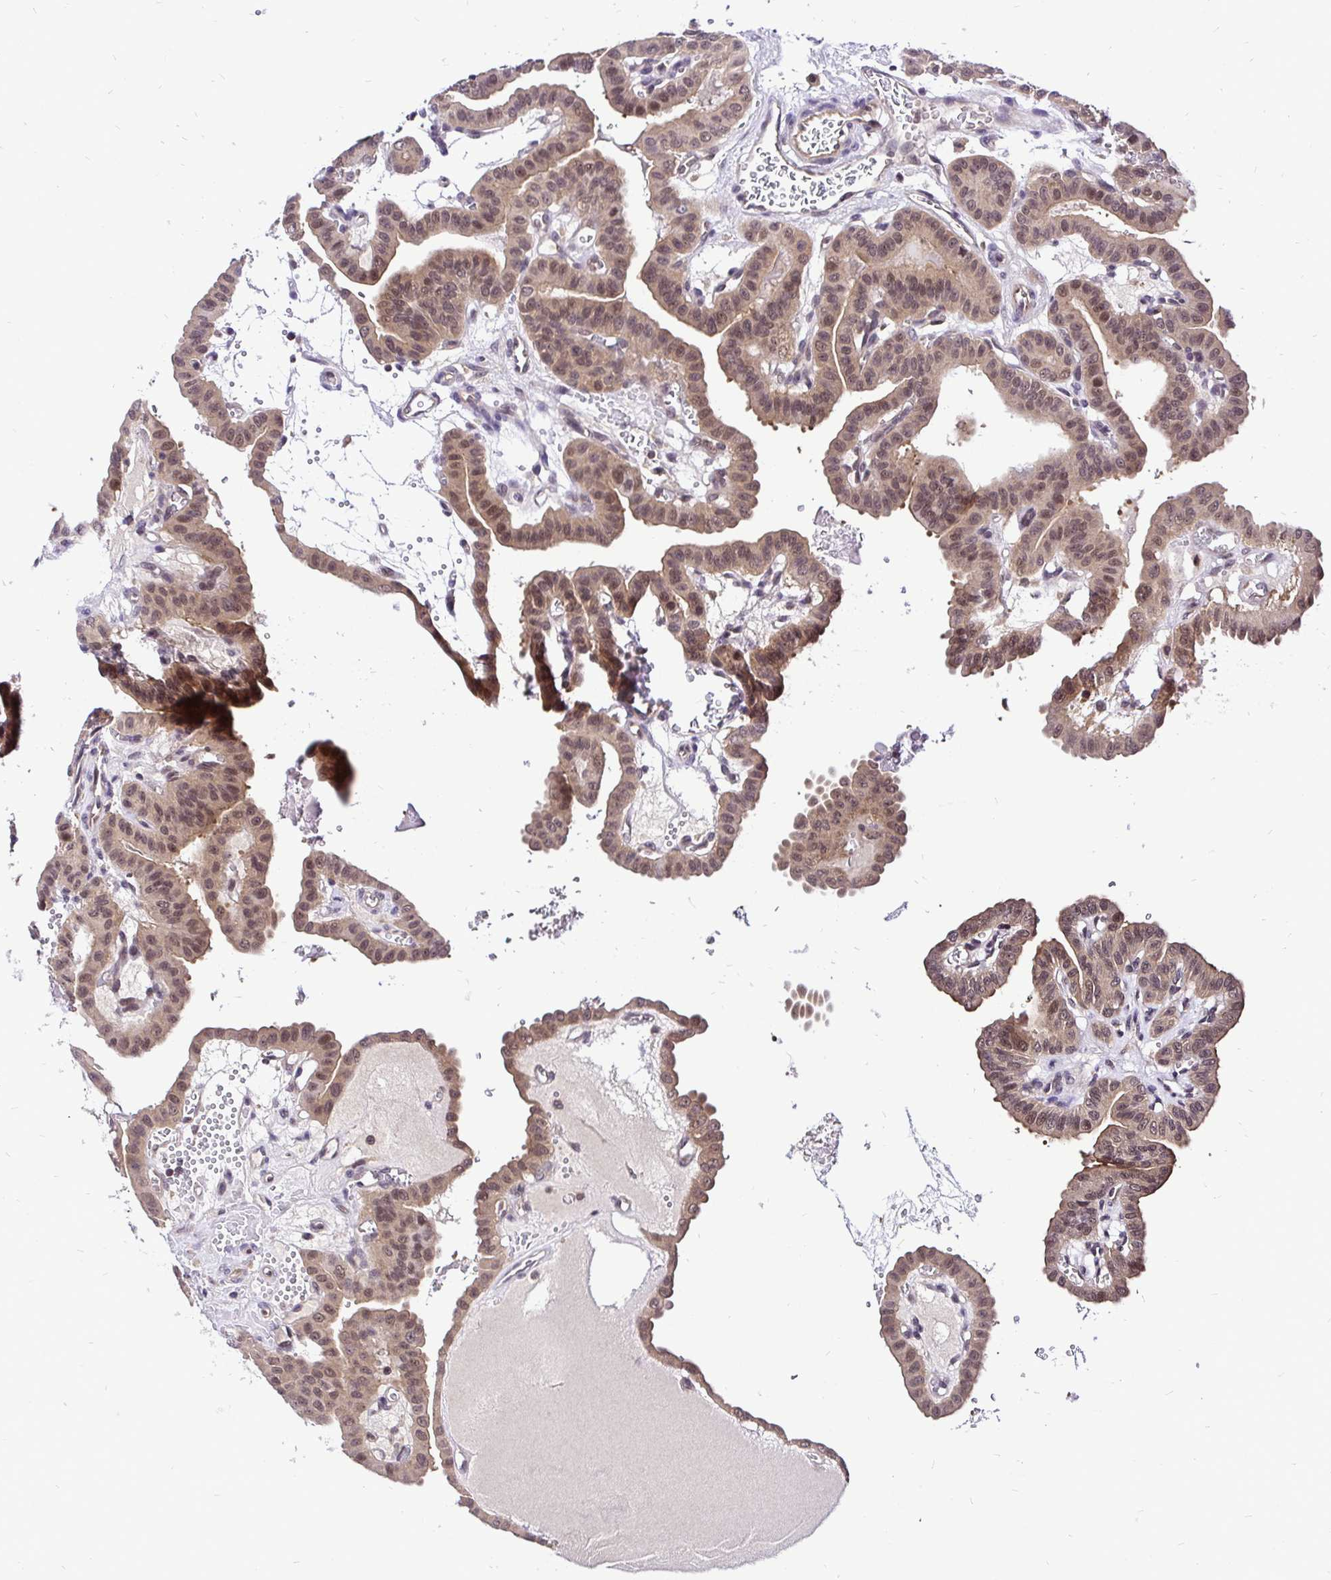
{"staining": {"intensity": "moderate", "quantity": ">75%", "location": "cytoplasmic/membranous,nuclear"}, "tissue": "thyroid cancer", "cell_type": "Tumor cells", "image_type": "cancer", "snomed": [{"axis": "morphology", "description": "Papillary adenocarcinoma, NOS"}, {"axis": "topography", "description": "Thyroid gland"}], "caption": "This micrograph demonstrates immunohistochemistry (IHC) staining of human thyroid papillary adenocarcinoma, with medium moderate cytoplasmic/membranous and nuclear positivity in approximately >75% of tumor cells.", "gene": "UBE2M", "patient": {"sex": "male", "age": 87}}